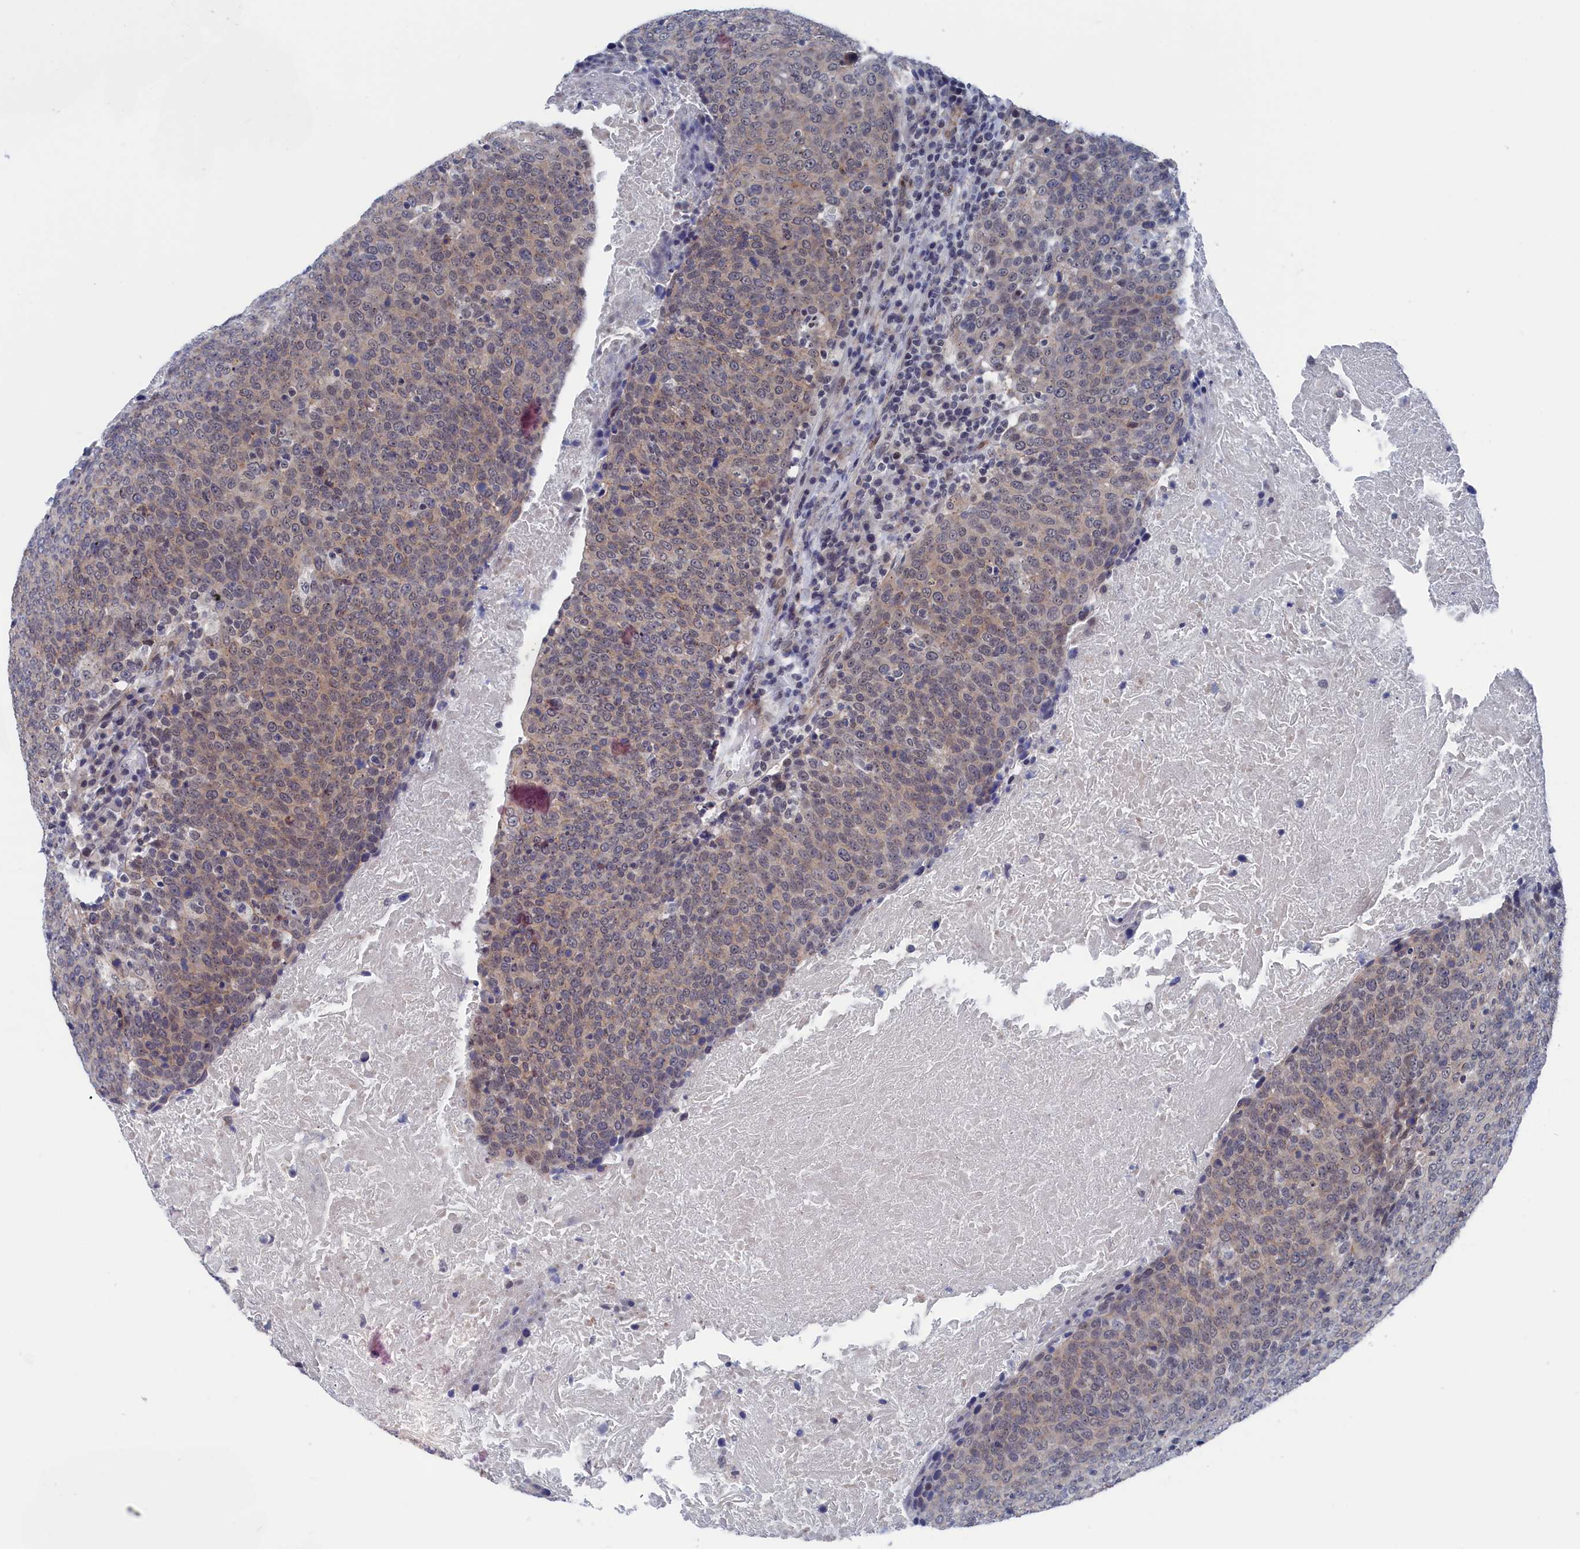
{"staining": {"intensity": "weak", "quantity": "25%-75%", "location": "cytoplasmic/membranous"}, "tissue": "head and neck cancer", "cell_type": "Tumor cells", "image_type": "cancer", "snomed": [{"axis": "morphology", "description": "Squamous cell carcinoma, NOS"}, {"axis": "morphology", "description": "Squamous cell carcinoma, metastatic, NOS"}, {"axis": "topography", "description": "Lymph node"}, {"axis": "topography", "description": "Head-Neck"}], "caption": "Weak cytoplasmic/membranous staining for a protein is identified in approximately 25%-75% of tumor cells of head and neck metastatic squamous cell carcinoma using immunohistochemistry.", "gene": "MARCHF3", "patient": {"sex": "male", "age": 62}}